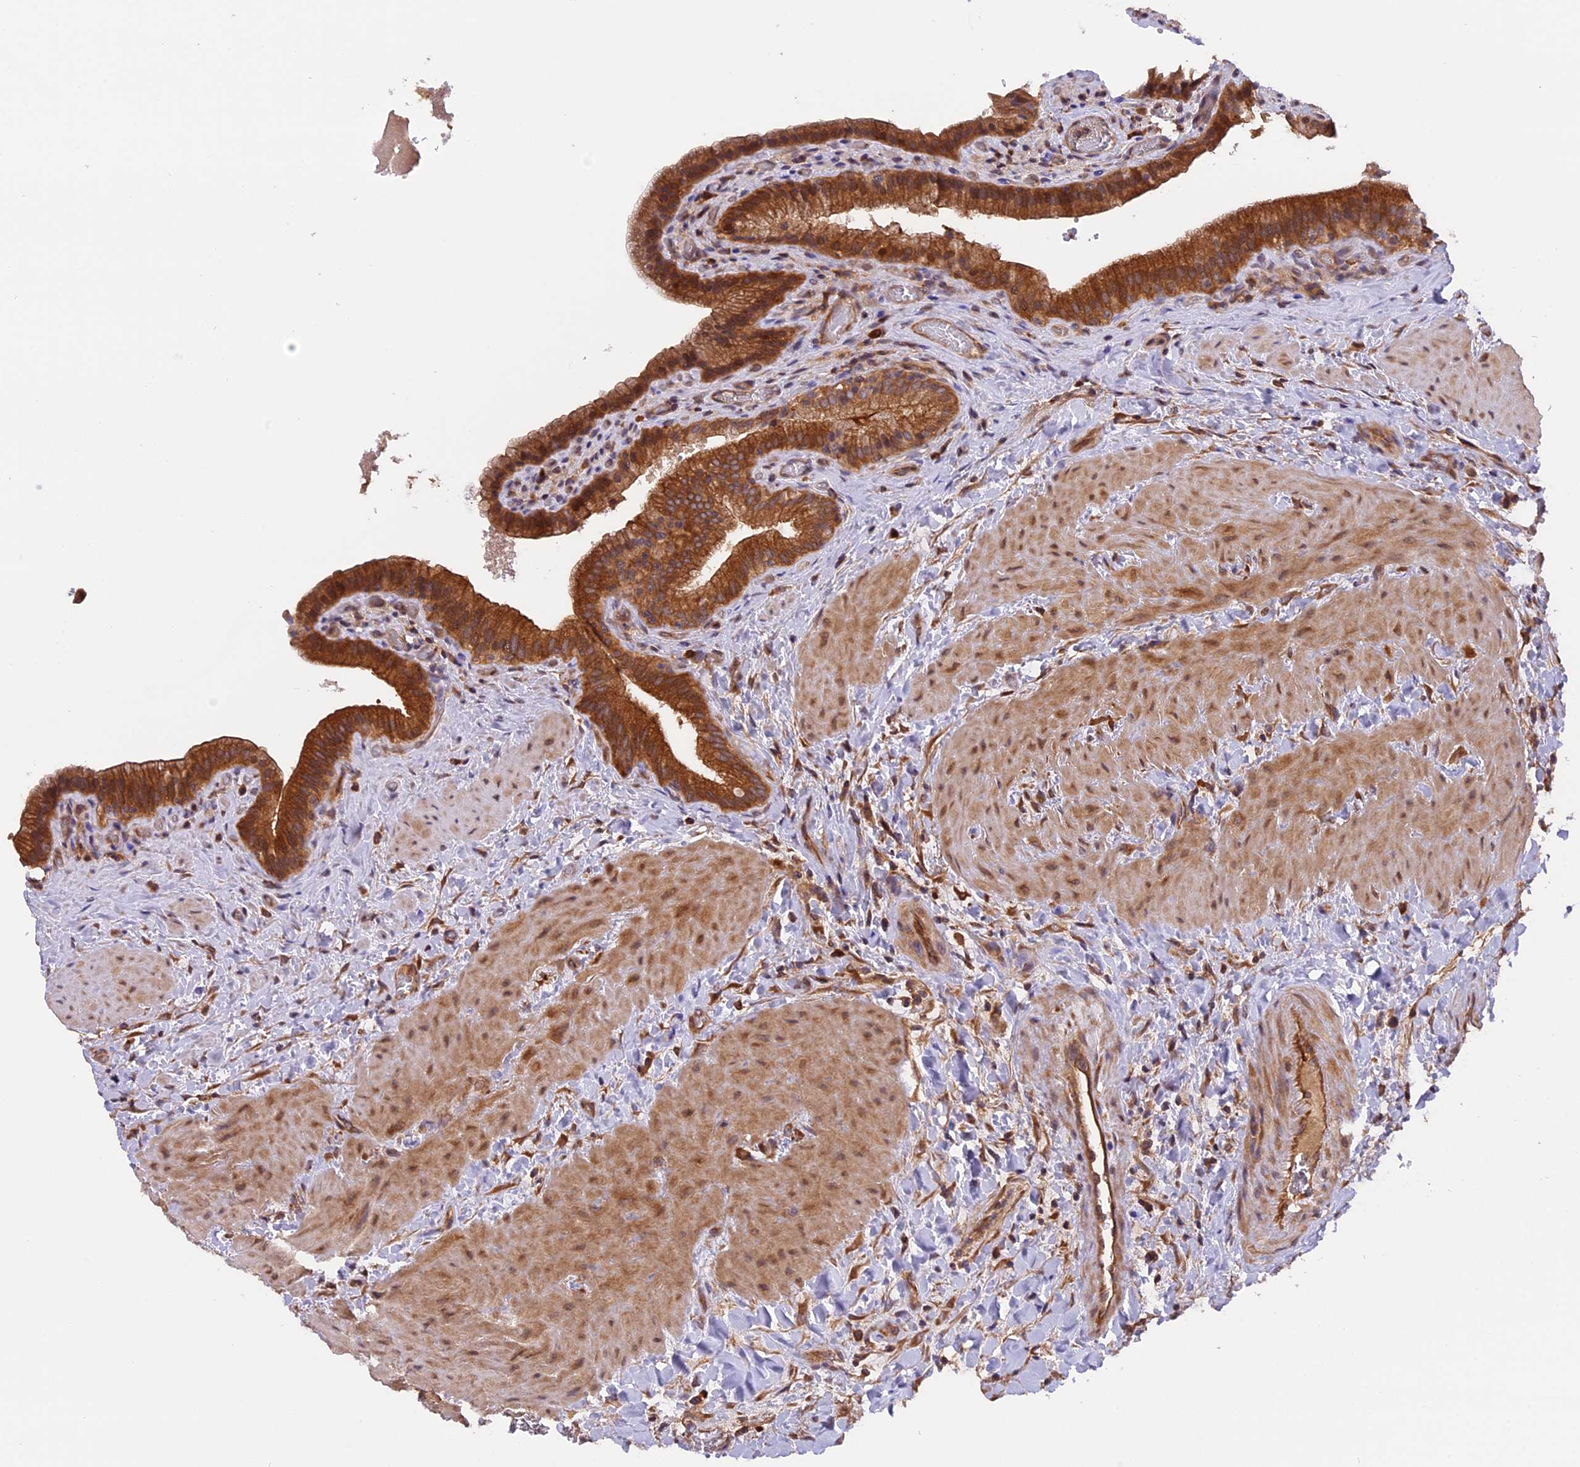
{"staining": {"intensity": "strong", "quantity": ">75%", "location": "cytoplasmic/membranous"}, "tissue": "gallbladder", "cell_type": "Glandular cells", "image_type": "normal", "snomed": [{"axis": "morphology", "description": "Normal tissue, NOS"}, {"axis": "topography", "description": "Gallbladder"}], "caption": "Strong cytoplasmic/membranous protein positivity is appreciated in about >75% of glandular cells in gallbladder.", "gene": "SETD6", "patient": {"sex": "male", "age": 24}}